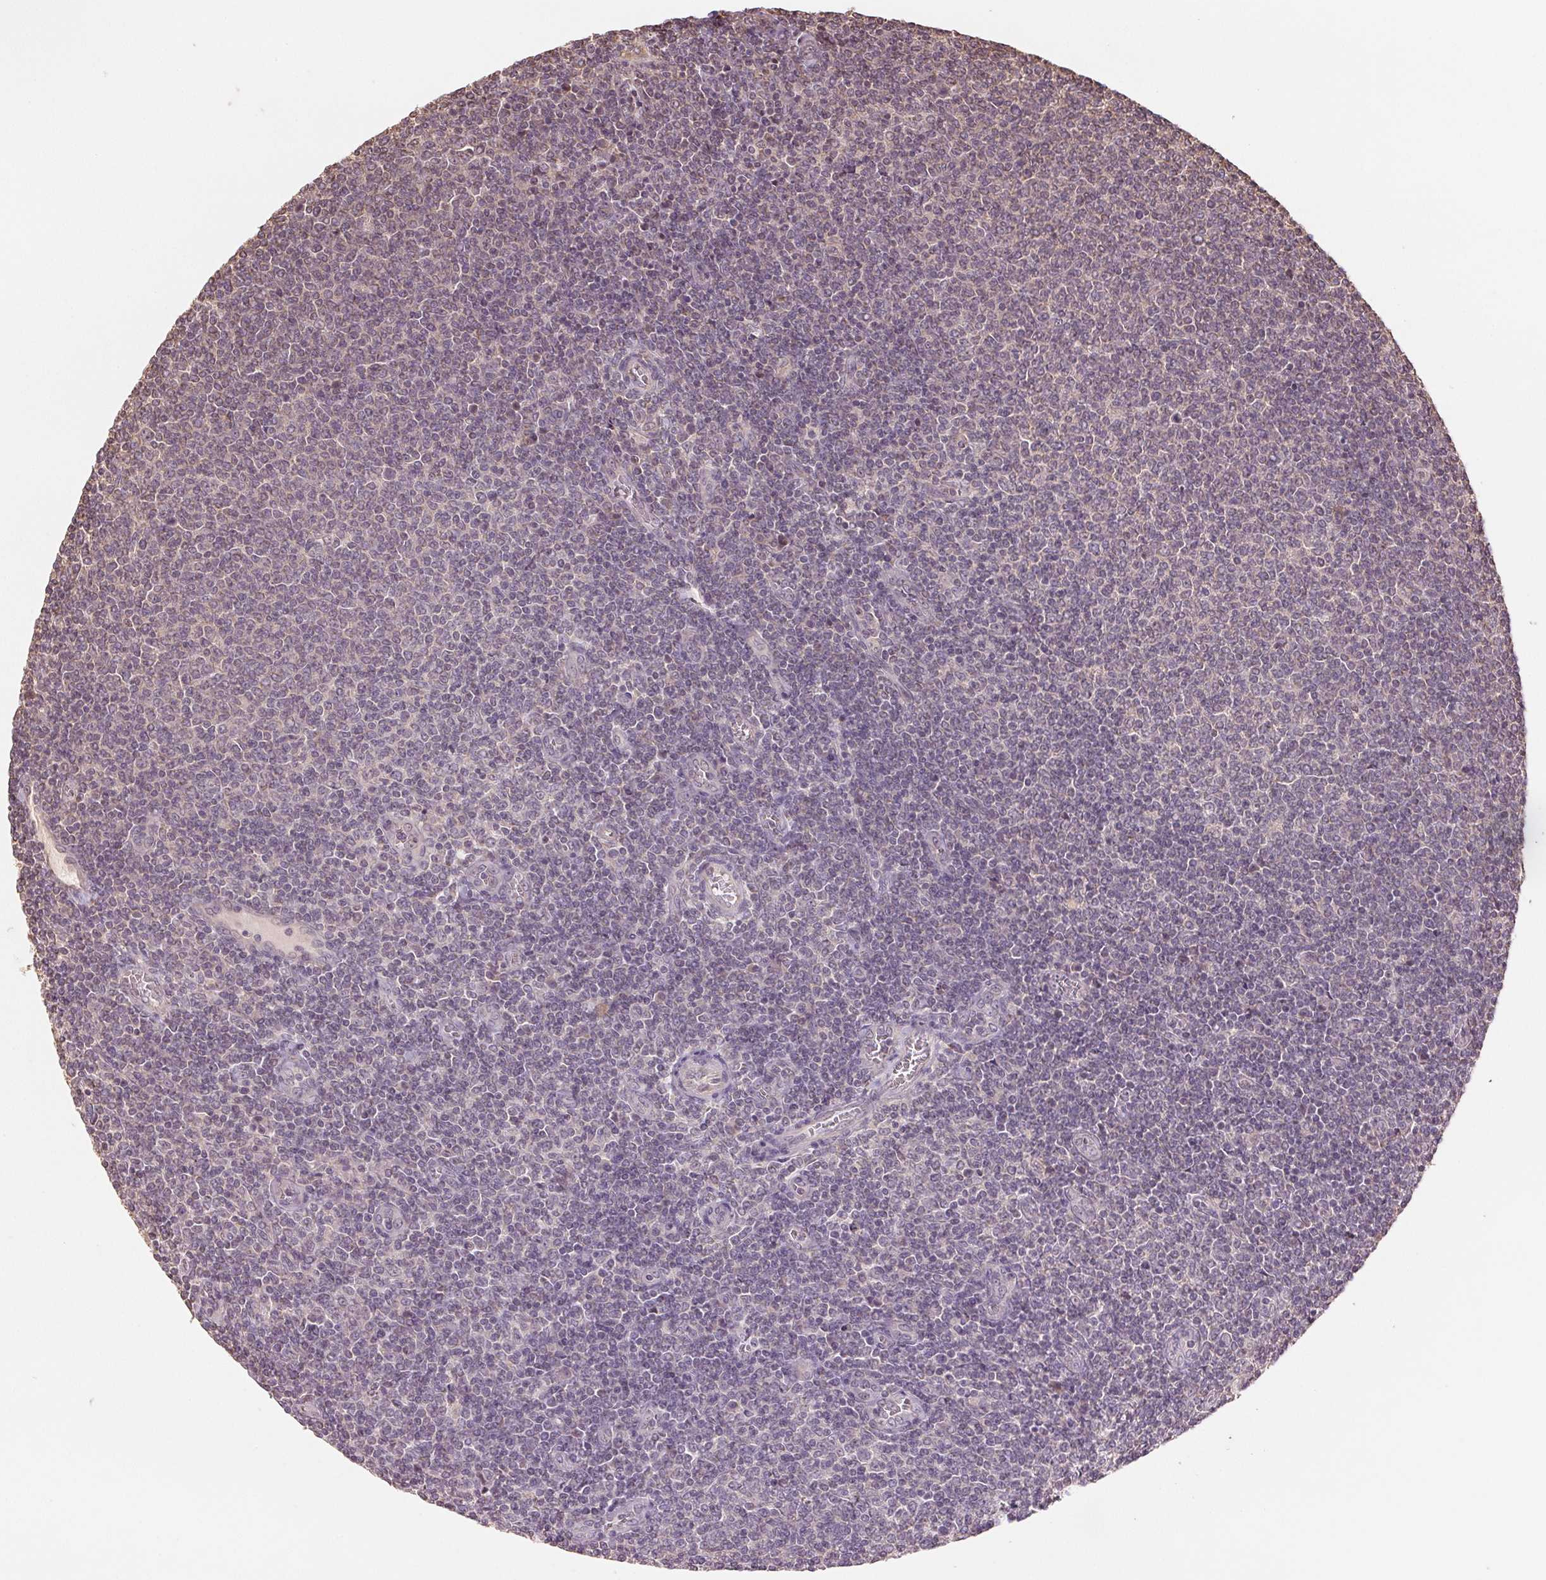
{"staining": {"intensity": "negative", "quantity": "none", "location": "none"}, "tissue": "lymphoma", "cell_type": "Tumor cells", "image_type": "cancer", "snomed": [{"axis": "morphology", "description": "Malignant lymphoma, non-Hodgkin's type, Low grade"}, {"axis": "topography", "description": "Lymph node"}], "caption": "DAB immunohistochemical staining of lymphoma displays no significant expression in tumor cells. Nuclei are stained in blue.", "gene": "COX14", "patient": {"sex": "male", "age": 52}}